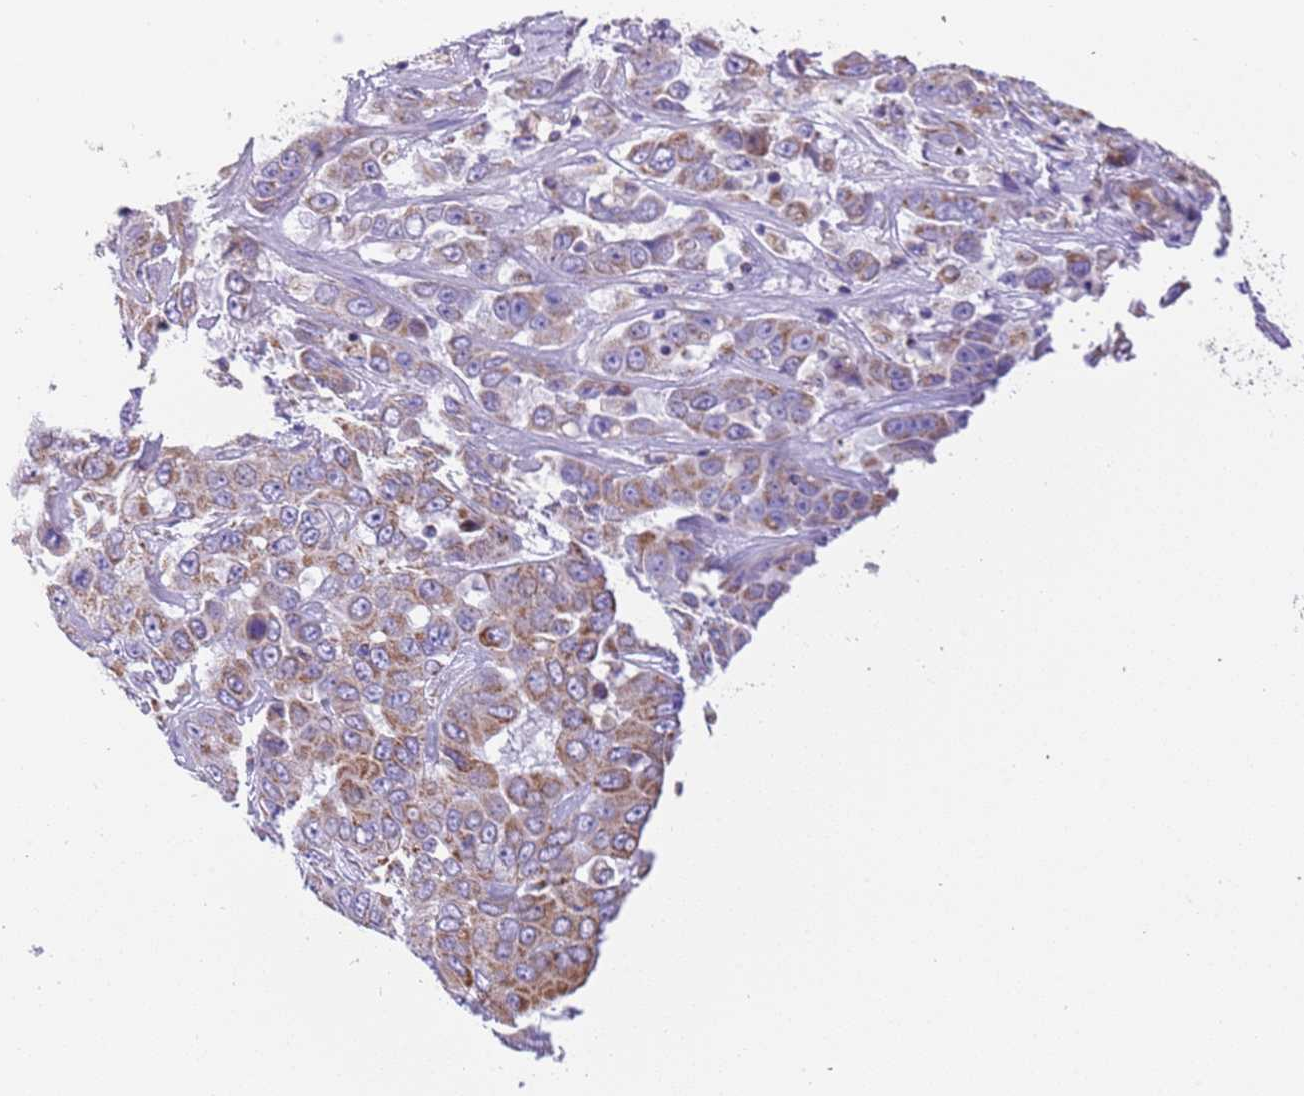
{"staining": {"intensity": "moderate", "quantity": ">75%", "location": "cytoplasmic/membranous"}, "tissue": "liver cancer", "cell_type": "Tumor cells", "image_type": "cancer", "snomed": [{"axis": "morphology", "description": "Cholangiocarcinoma"}, {"axis": "topography", "description": "Liver"}], "caption": "A micrograph of human liver cancer (cholangiocarcinoma) stained for a protein demonstrates moderate cytoplasmic/membranous brown staining in tumor cells. The protein of interest is shown in brown color, while the nuclei are stained blue.", "gene": "SUCLG2", "patient": {"sex": "female", "age": 52}}